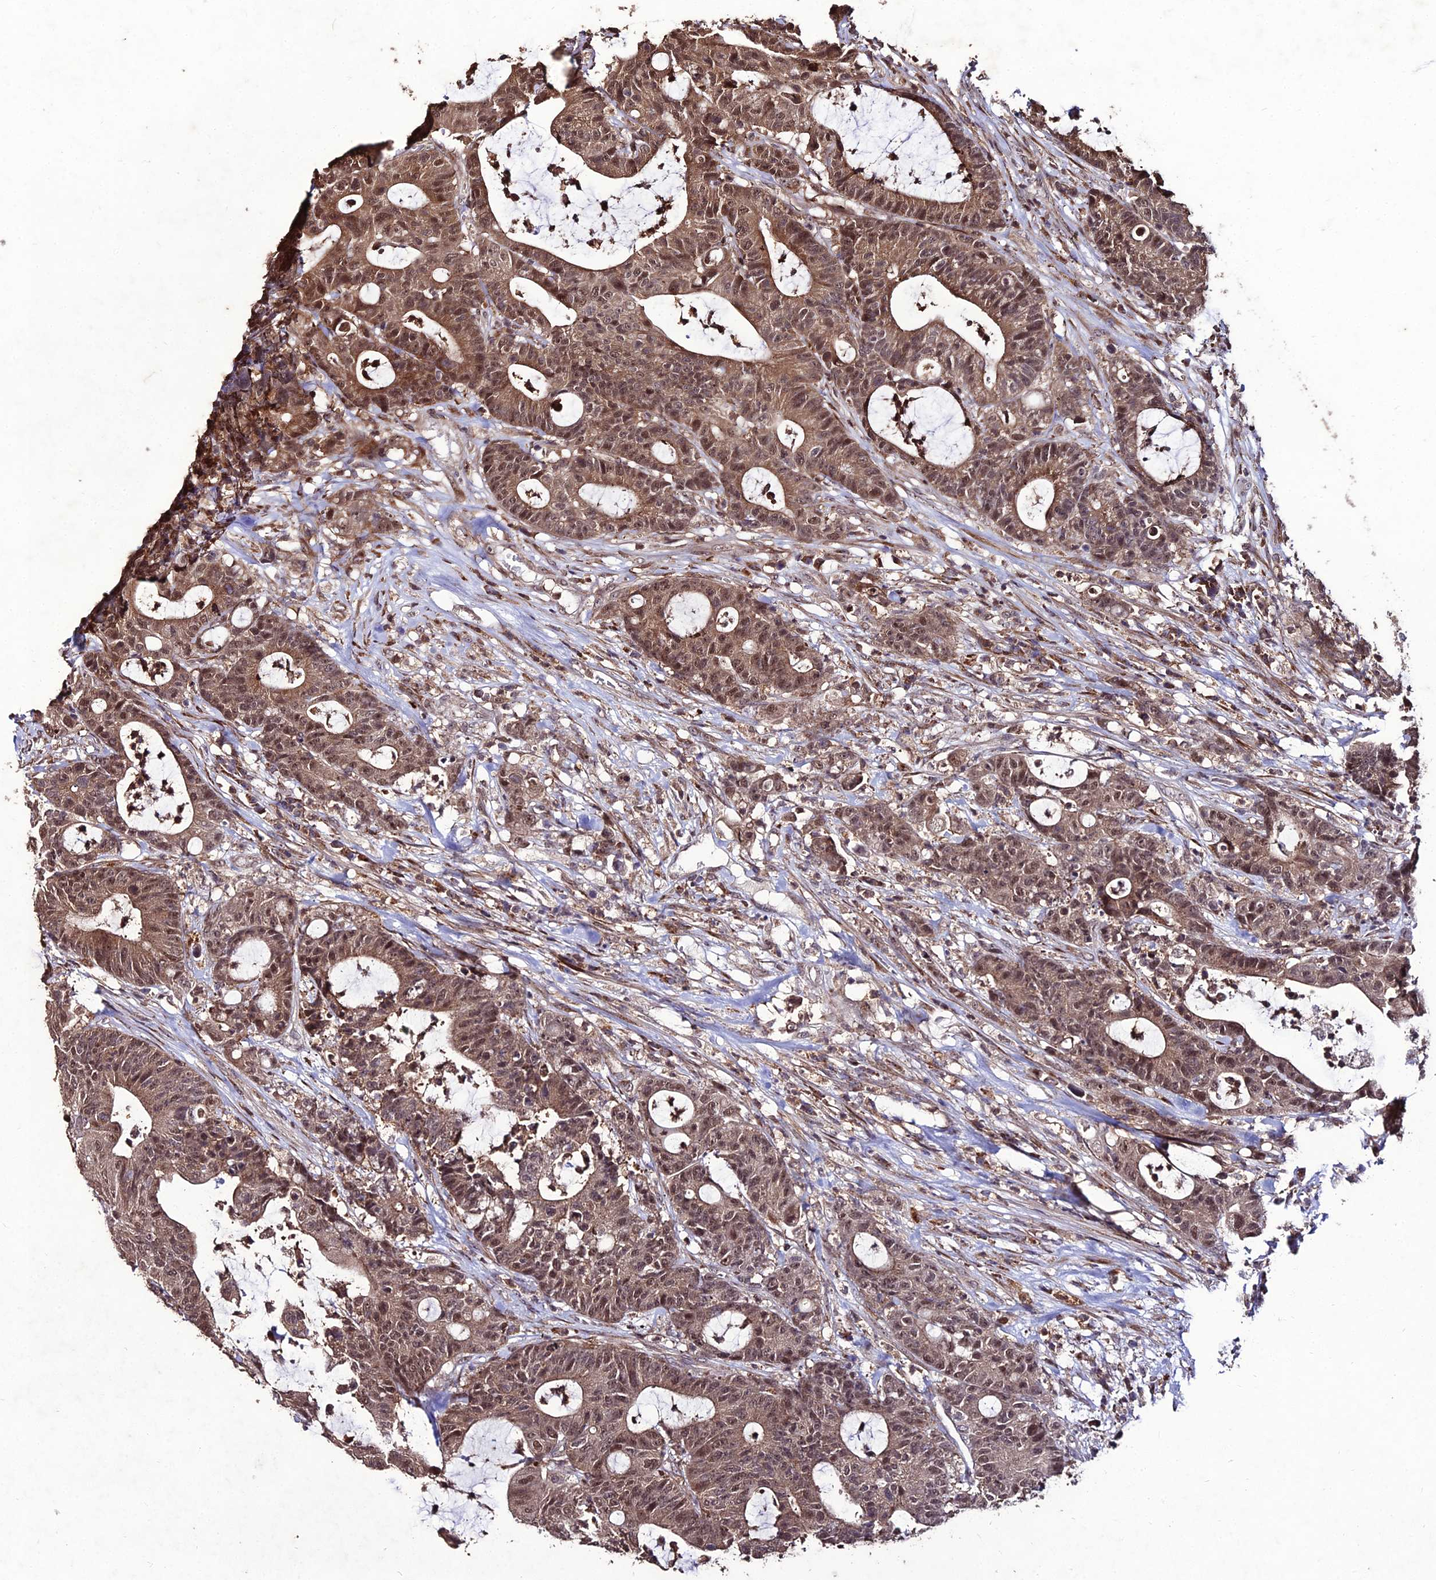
{"staining": {"intensity": "moderate", "quantity": ">75%", "location": "cytoplasmic/membranous,nuclear"}, "tissue": "colorectal cancer", "cell_type": "Tumor cells", "image_type": "cancer", "snomed": [{"axis": "morphology", "description": "Adenocarcinoma, NOS"}, {"axis": "topography", "description": "Colon"}], "caption": "This photomicrograph displays IHC staining of human colorectal cancer, with medium moderate cytoplasmic/membranous and nuclear staining in about >75% of tumor cells.", "gene": "ZNF766", "patient": {"sex": "female", "age": 84}}